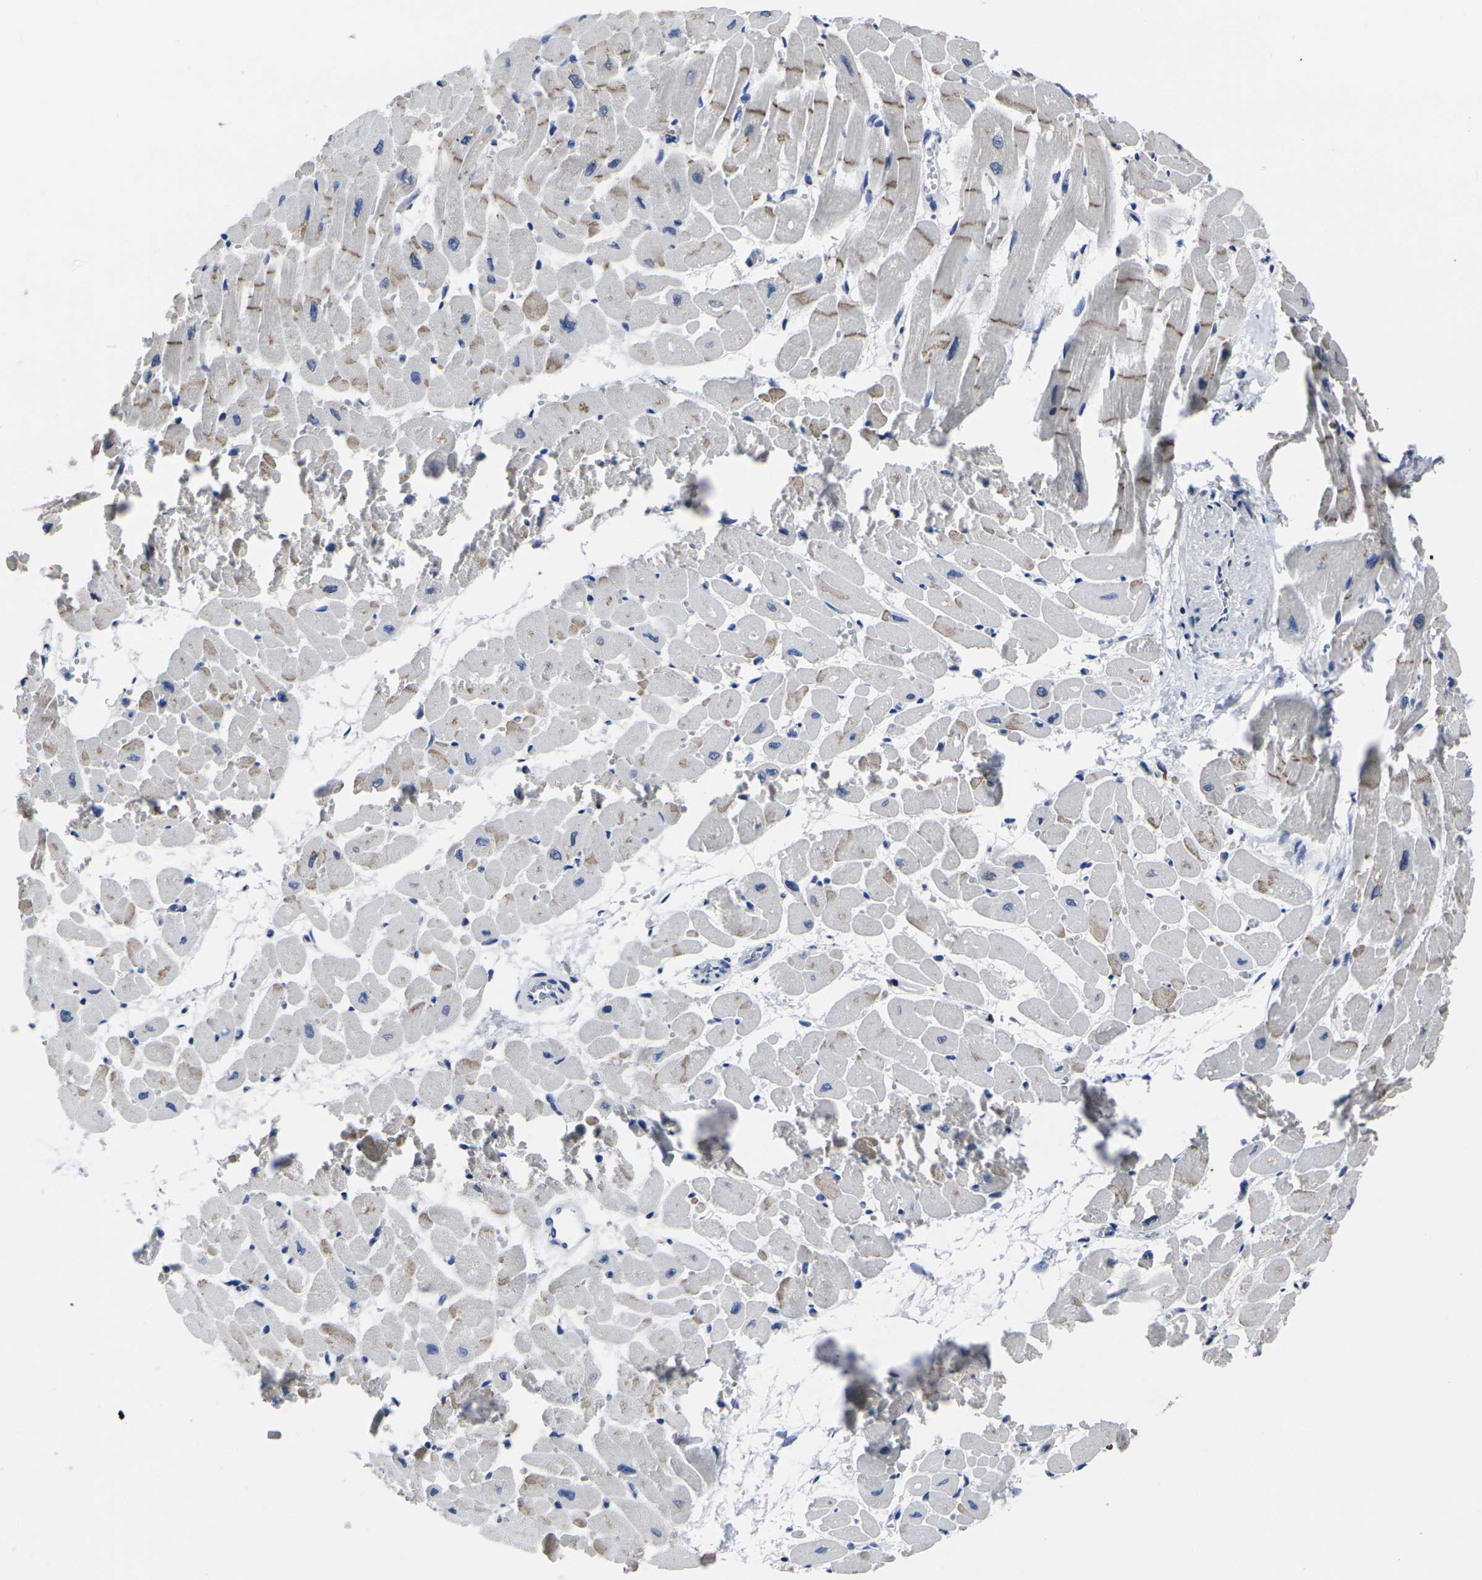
{"staining": {"intensity": "negative", "quantity": "none", "location": "none"}, "tissue": "heart muscle", "cell_type": "Cardiomyocytes", "image_type": "normal", "snomed": [{"axis": "morphology", "description": "Normal tissue, NOS"}, {"axis": "topography", "description": "Heart"}], "caption": "The immunohistochemistry histopathology image has no significant positivity in cardiomyocytes of heart muscle.", "gene": "CYP2C8", "patient": {"sex": "male", "age": 45}}